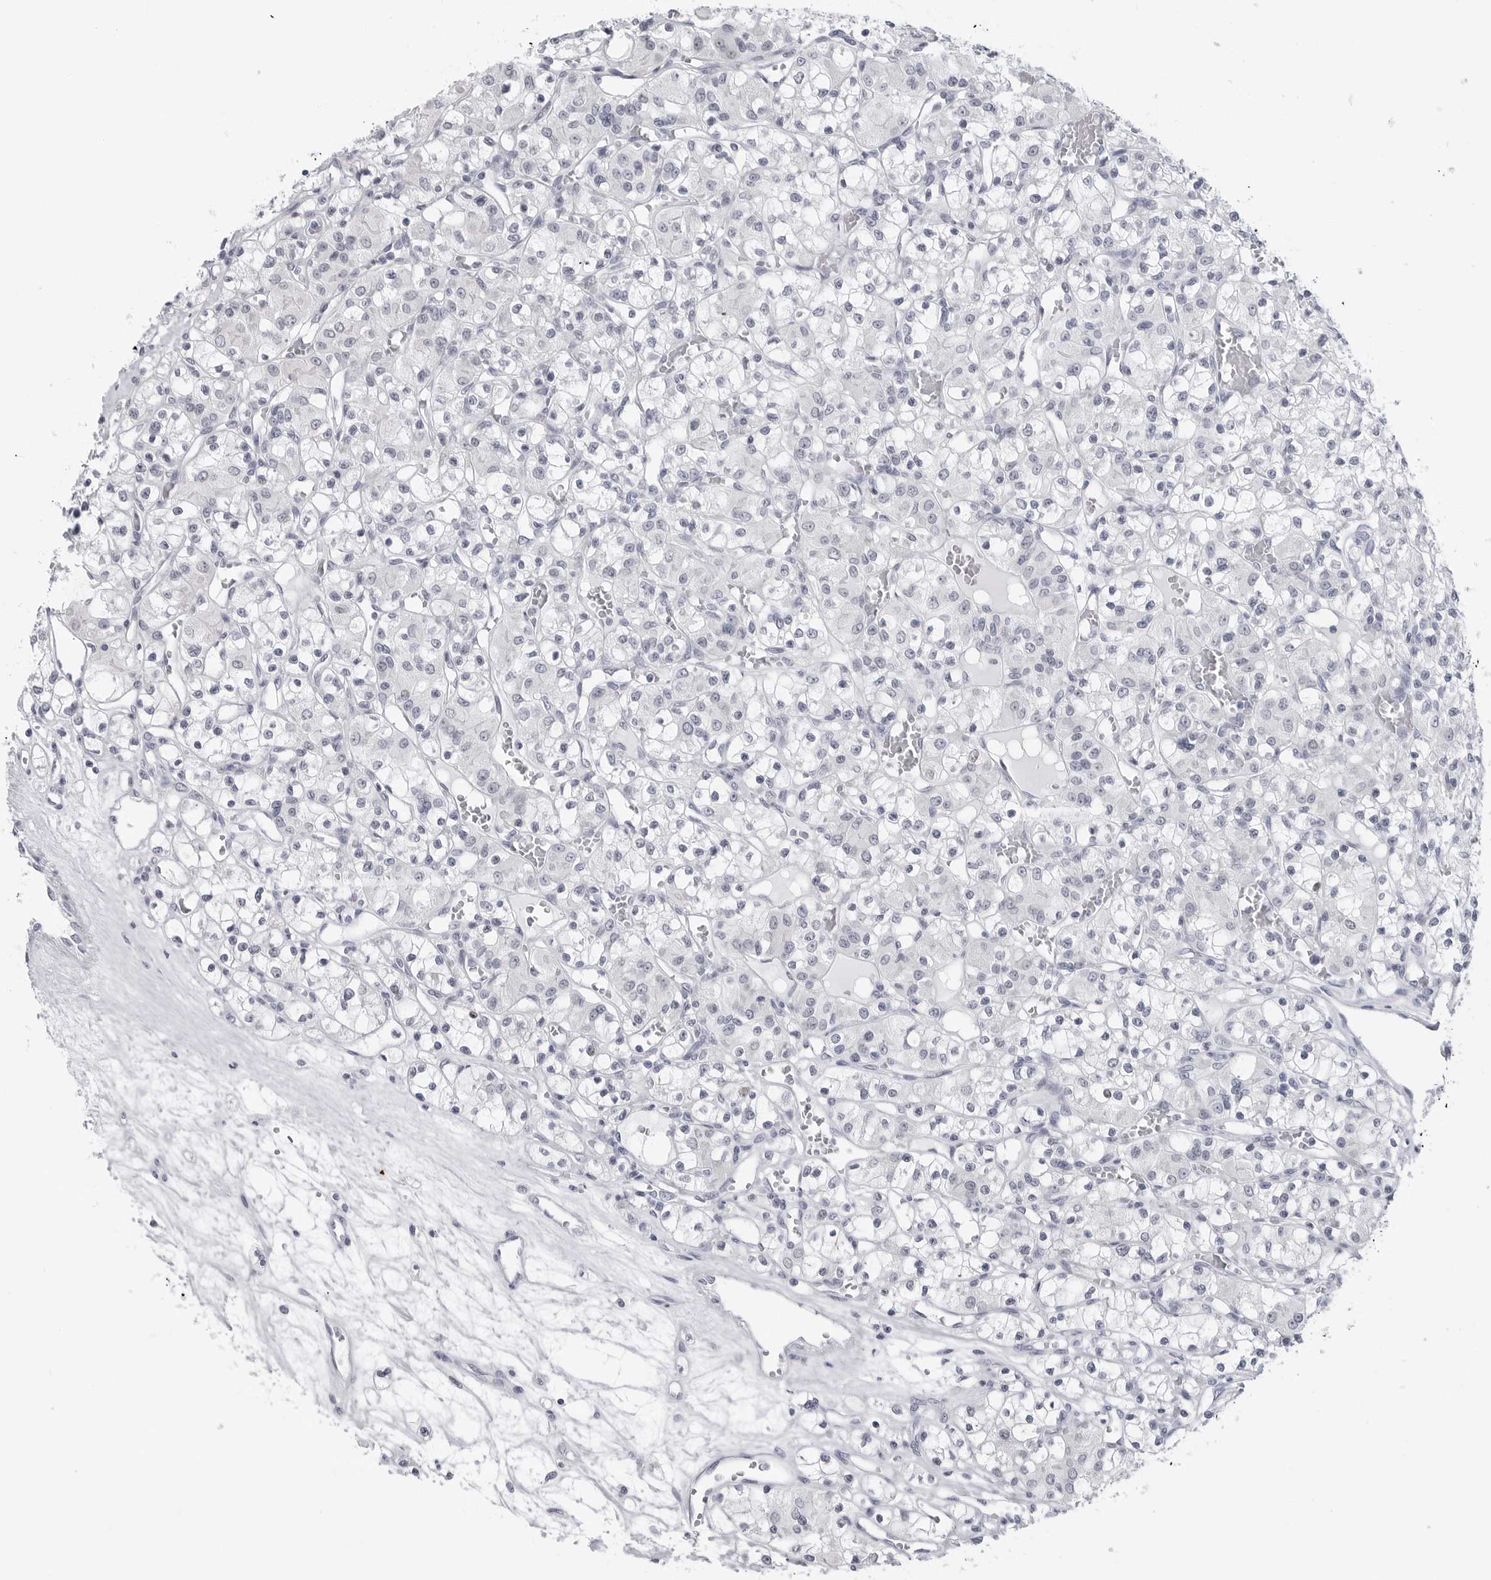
{"staining": {"intensity": "negative", "quantity": "none", "location": "none"}, "tissue": "renal cancer", "cell_type": "Tumor cells", "image_type": "cancer", "snomed": [{"axis": "morphology", "description": "Adenocarcinoma, NOS"}, {"axis": "topography", "description": "Kidney"}], "caption": "IHC of human renal adenocarcinoma displays no staining in tumor cells.", "gene": "PGA3", "patient": {"sex": "female", "age": 59}}